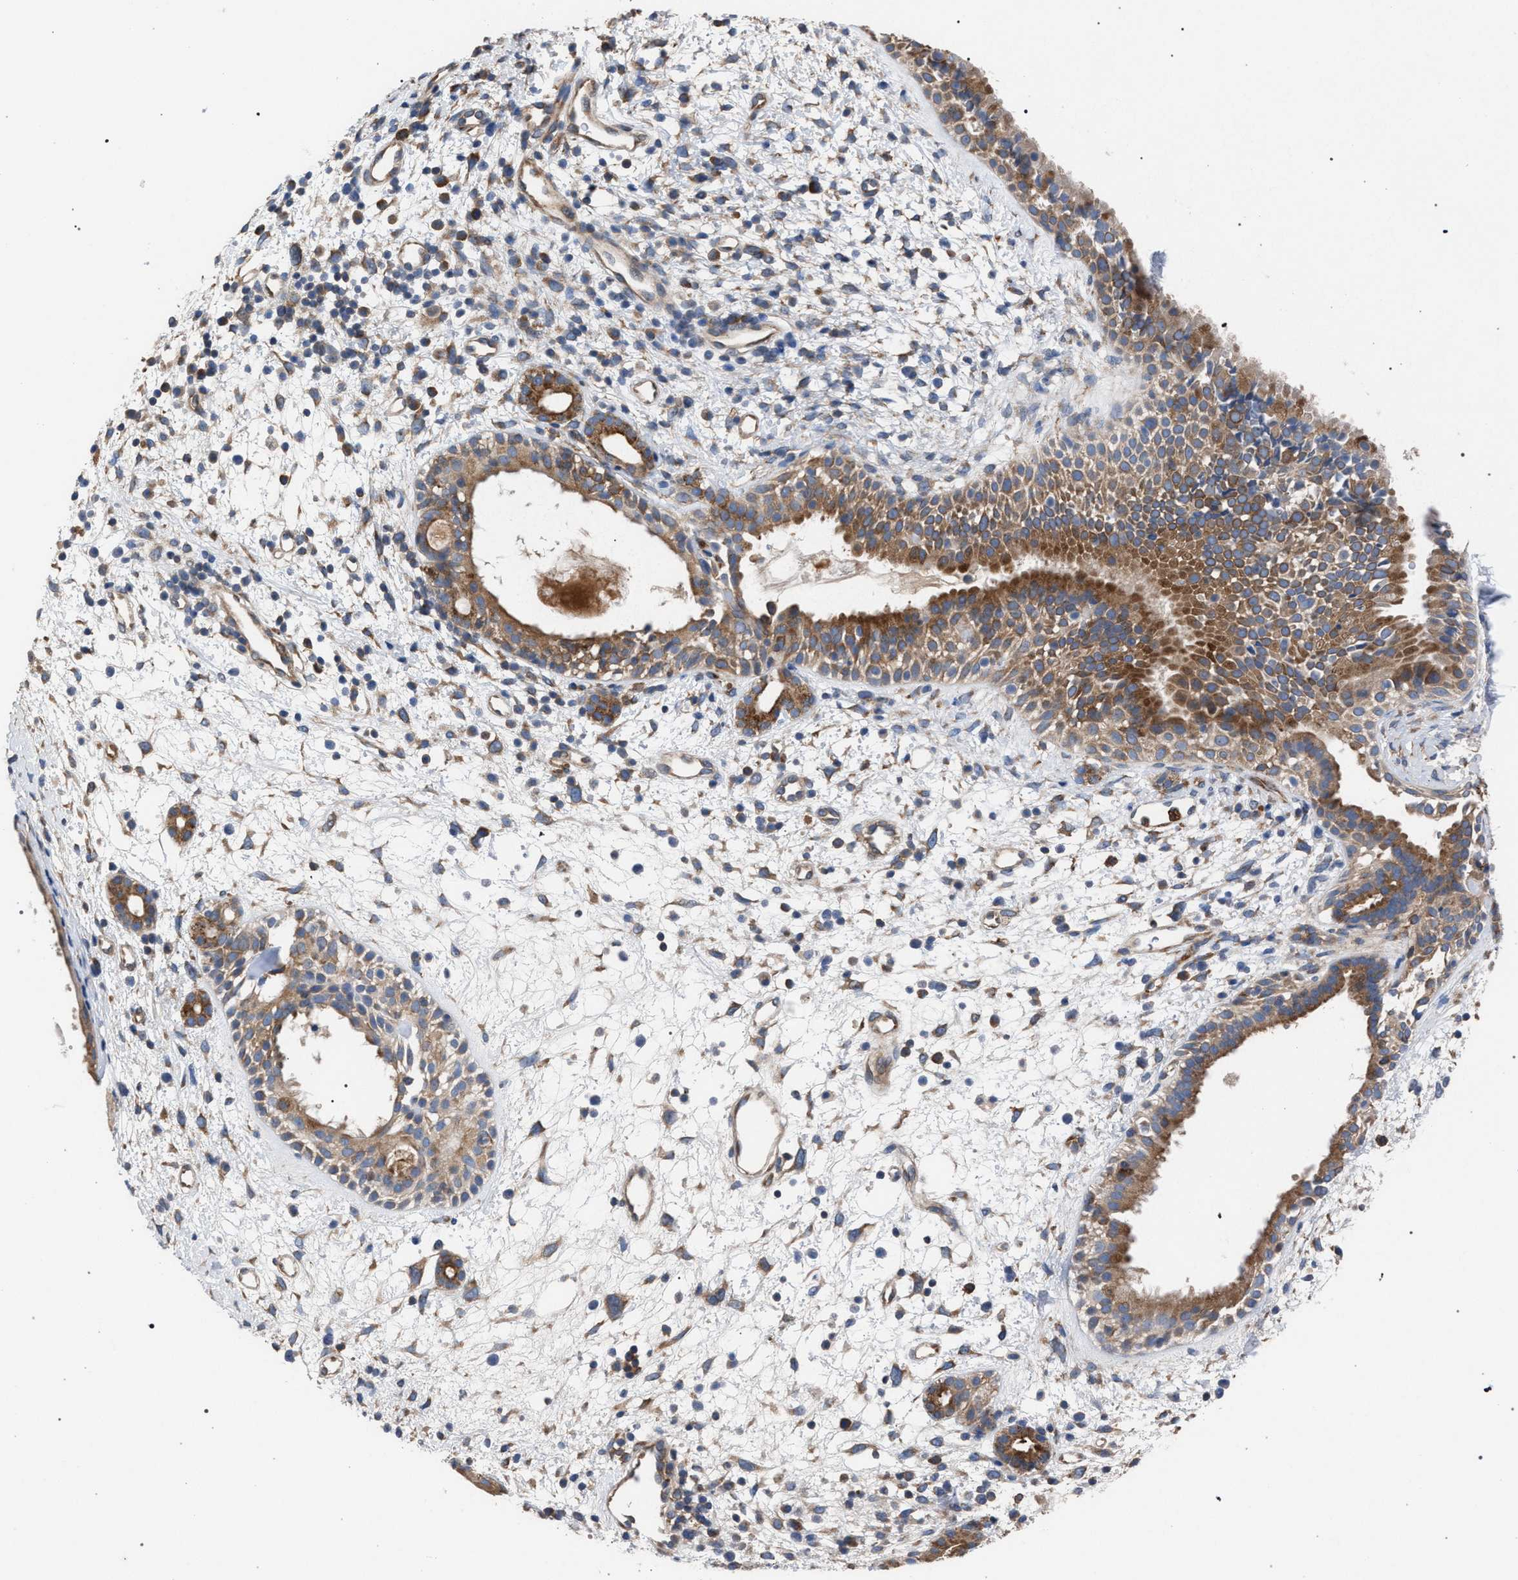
{"staining": {"intensity": "moderate", "quantity": ">75%", "location": "cytoplasmic/membranous"}, "tissue": "nasopharynx", "cell_type": "Respiratory epithelial cells", "image_type": "normal", "snomed": [{"axis": "morphology", "description": "Normal tissue, NOS"}, {"axis": "topography", "description": "Nasopharynx"}], "caption": "A micrograph showing moderate cytoplasmic/membranous expression in about >75% of respiratory epithelial cells in normal nasopharynx, as visualized by brown immunohistochemical staining.", "gene": "CDR2L", "patient": {"sex": "male", "age": 22}}